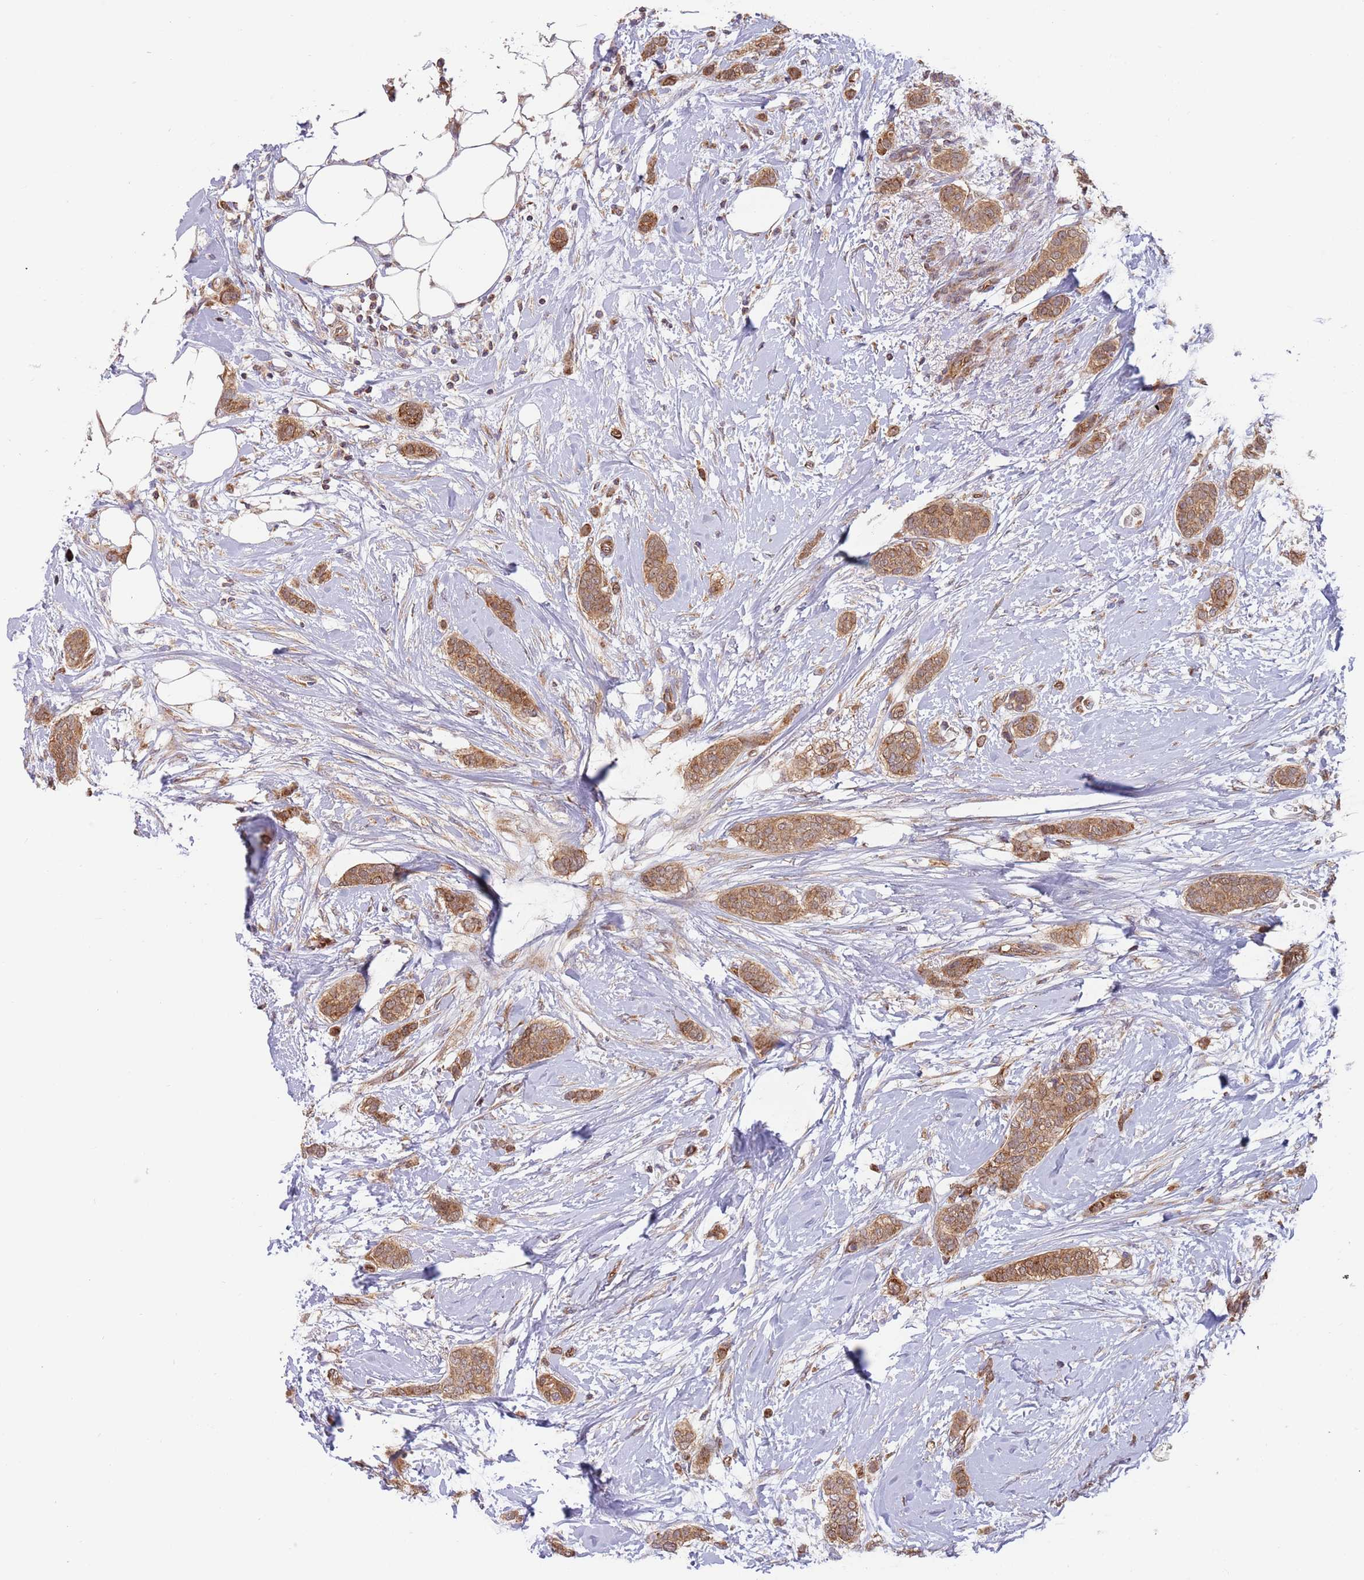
{"staining": {"intensity": "moderate", "quantity": ">75%", "location": "cytoplasmic/membranous"}, "tissue": "breast cancer", "cell_type": "Tumor cells", "image_type": "cancer", "snomed": [{"axis": "morphology", "description": "Duct carcinoma"}, {"axis": "topography", "description": "Breast"}], "caption": "Breast intraductal carcinoma was stained to show a protein in brown. There is medium levels of moderate cytoplasmic/membranous positivity in approximately >75% of tumor cells.", "gene": "GUK1", "patient": {"sex": "female", "age": 72}}